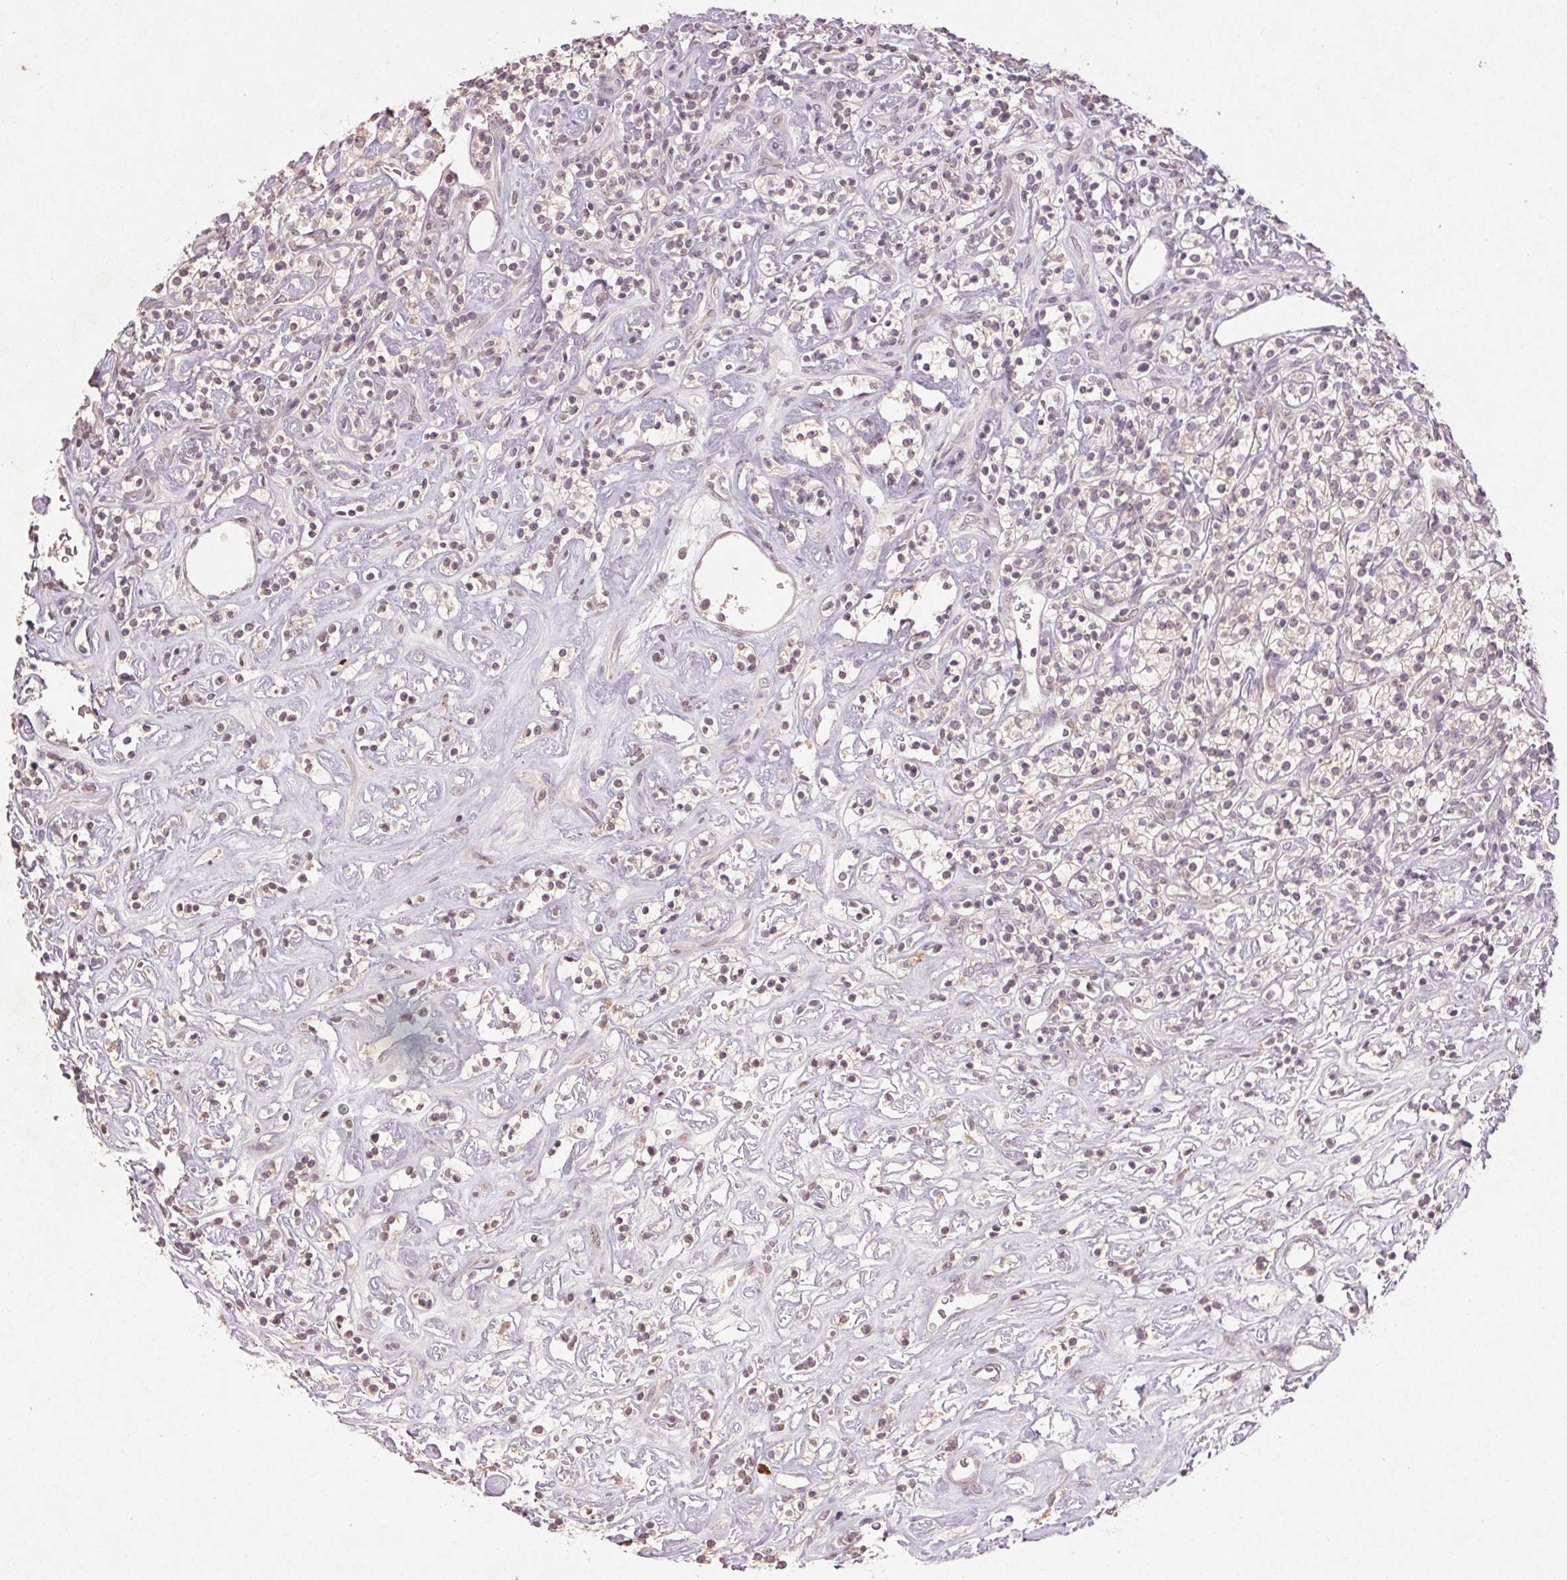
{"staining": {"intensity": "negative", "quantity": "none", "location": "none"}, "tissue": "renal cancer", "cell_type": "Tumor cells", "image_type": "cancer", "snomed": [{"axis": "morphology", "description": "Adenocarcinoma, NOS"}, {"axis": "topography", "description": "Kidney"}], "caption": "Tumor cells are negative for brown protein staining in renal adenocarcinoma. The staining was performed using DAB (3,3'-diaminobenzidine) to visualize the protein expression in brown, while the nuclei were stained in blue with hematoxylin (Magnification: 20x).", "gene": "KLRC3", "patient": {"sex": "male", "age": 77}}